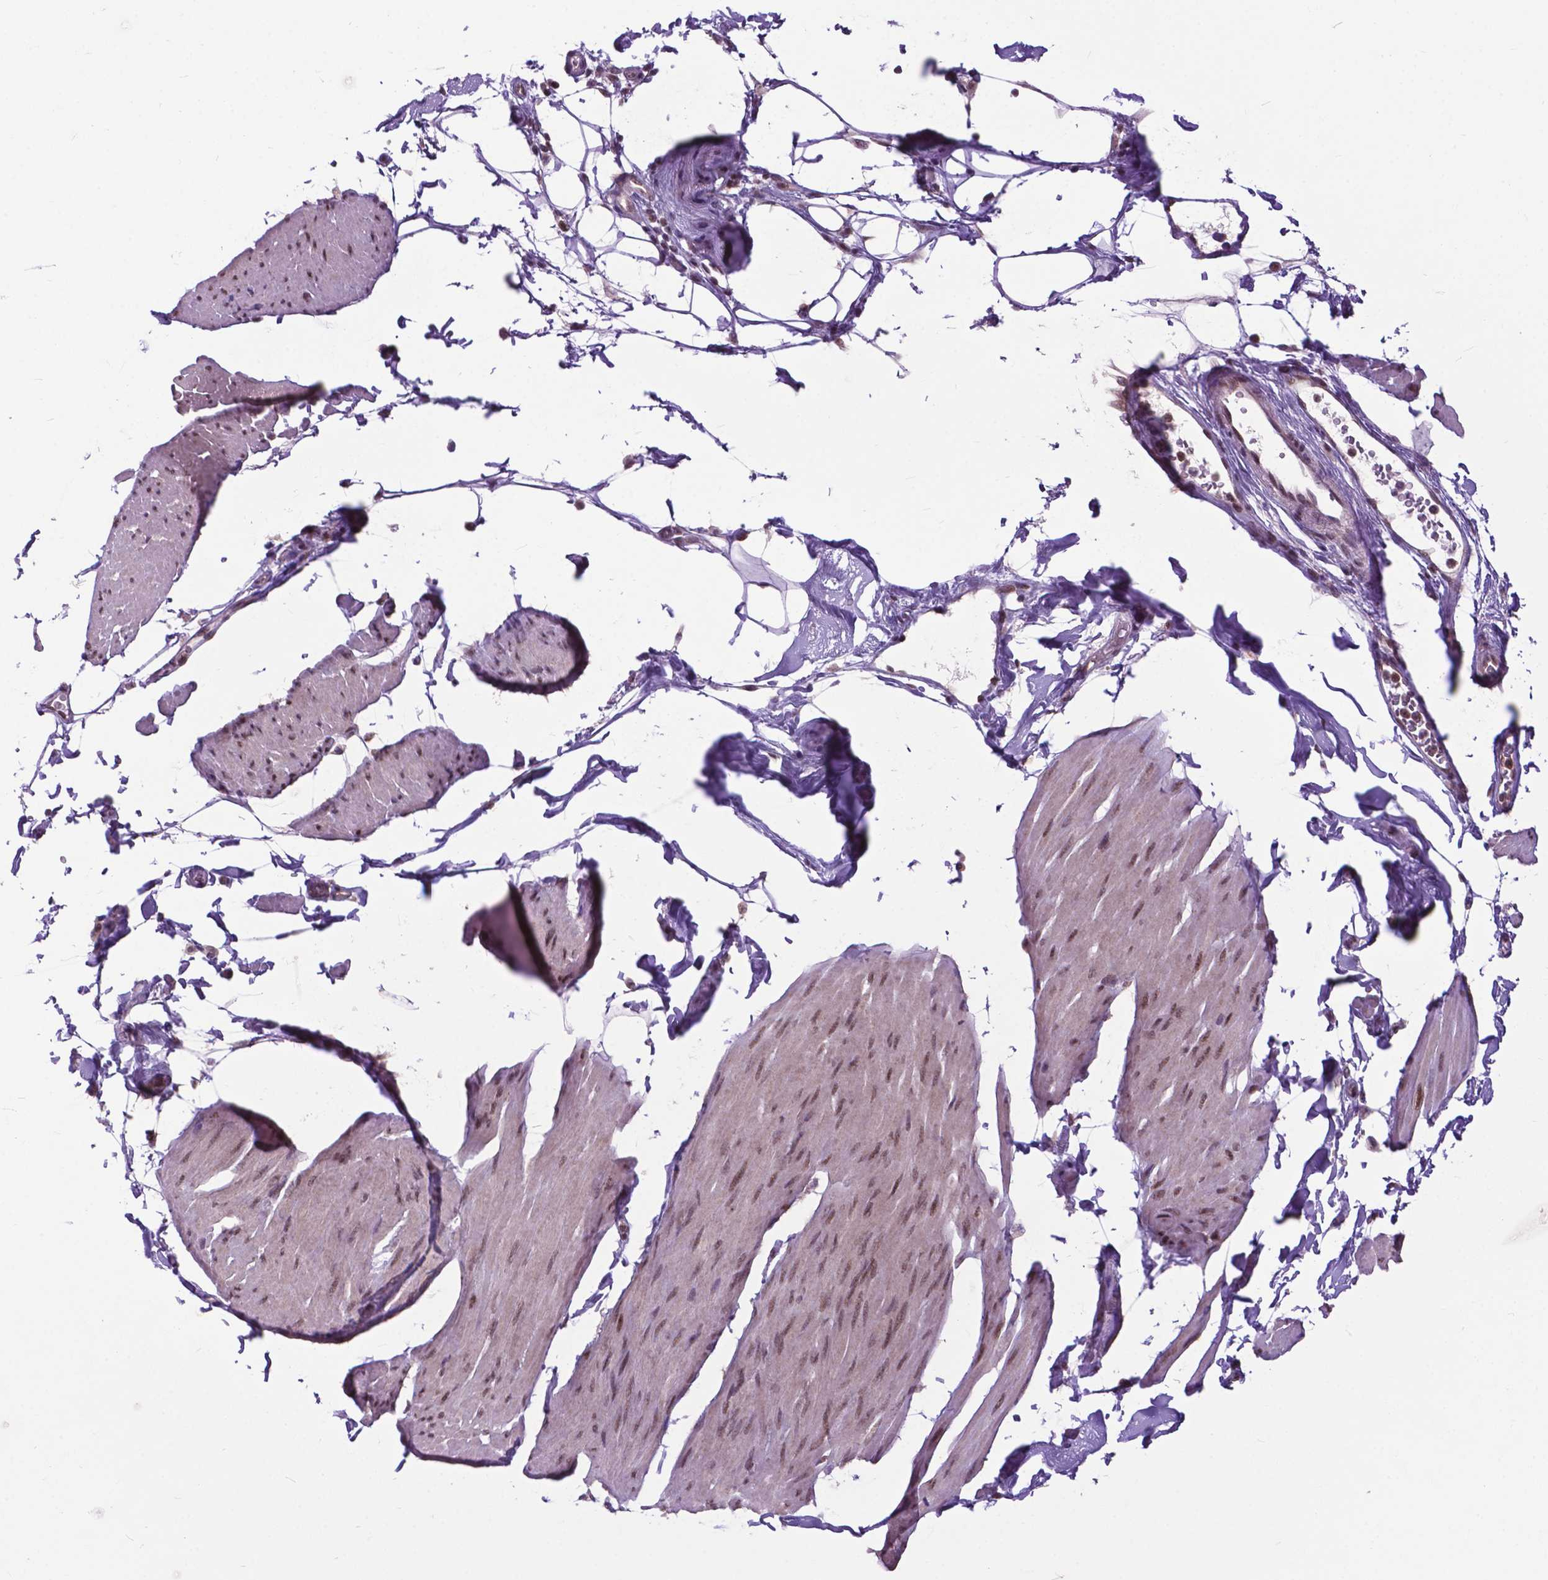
{"staining": {"intensity": "moderate", "quantity": ">75%", "location": "nuclear"}, "tissue": "smooth muscle", "cell_type": "Smooth muscle cells", "image_type": "normal", "snomed": [{"axis": "morphology", "description": "Normal tissue, NOS"}, {"axis": "topography", "description": "Adipose tissue"}, {"axis": "topography", "description": "Smooth muscle"}, {"axis": "topography", "description": "Peripheral nerve tissue"}], "caption": "Moderate nuclear positivity is present in approximately >75% of smooth muscle cells in normal smooth muscle. (Brightfield microscopy of DAB IHC at high magnification).", "gene": "FAF1", "patient": {"sex": "male", "age": 83}}